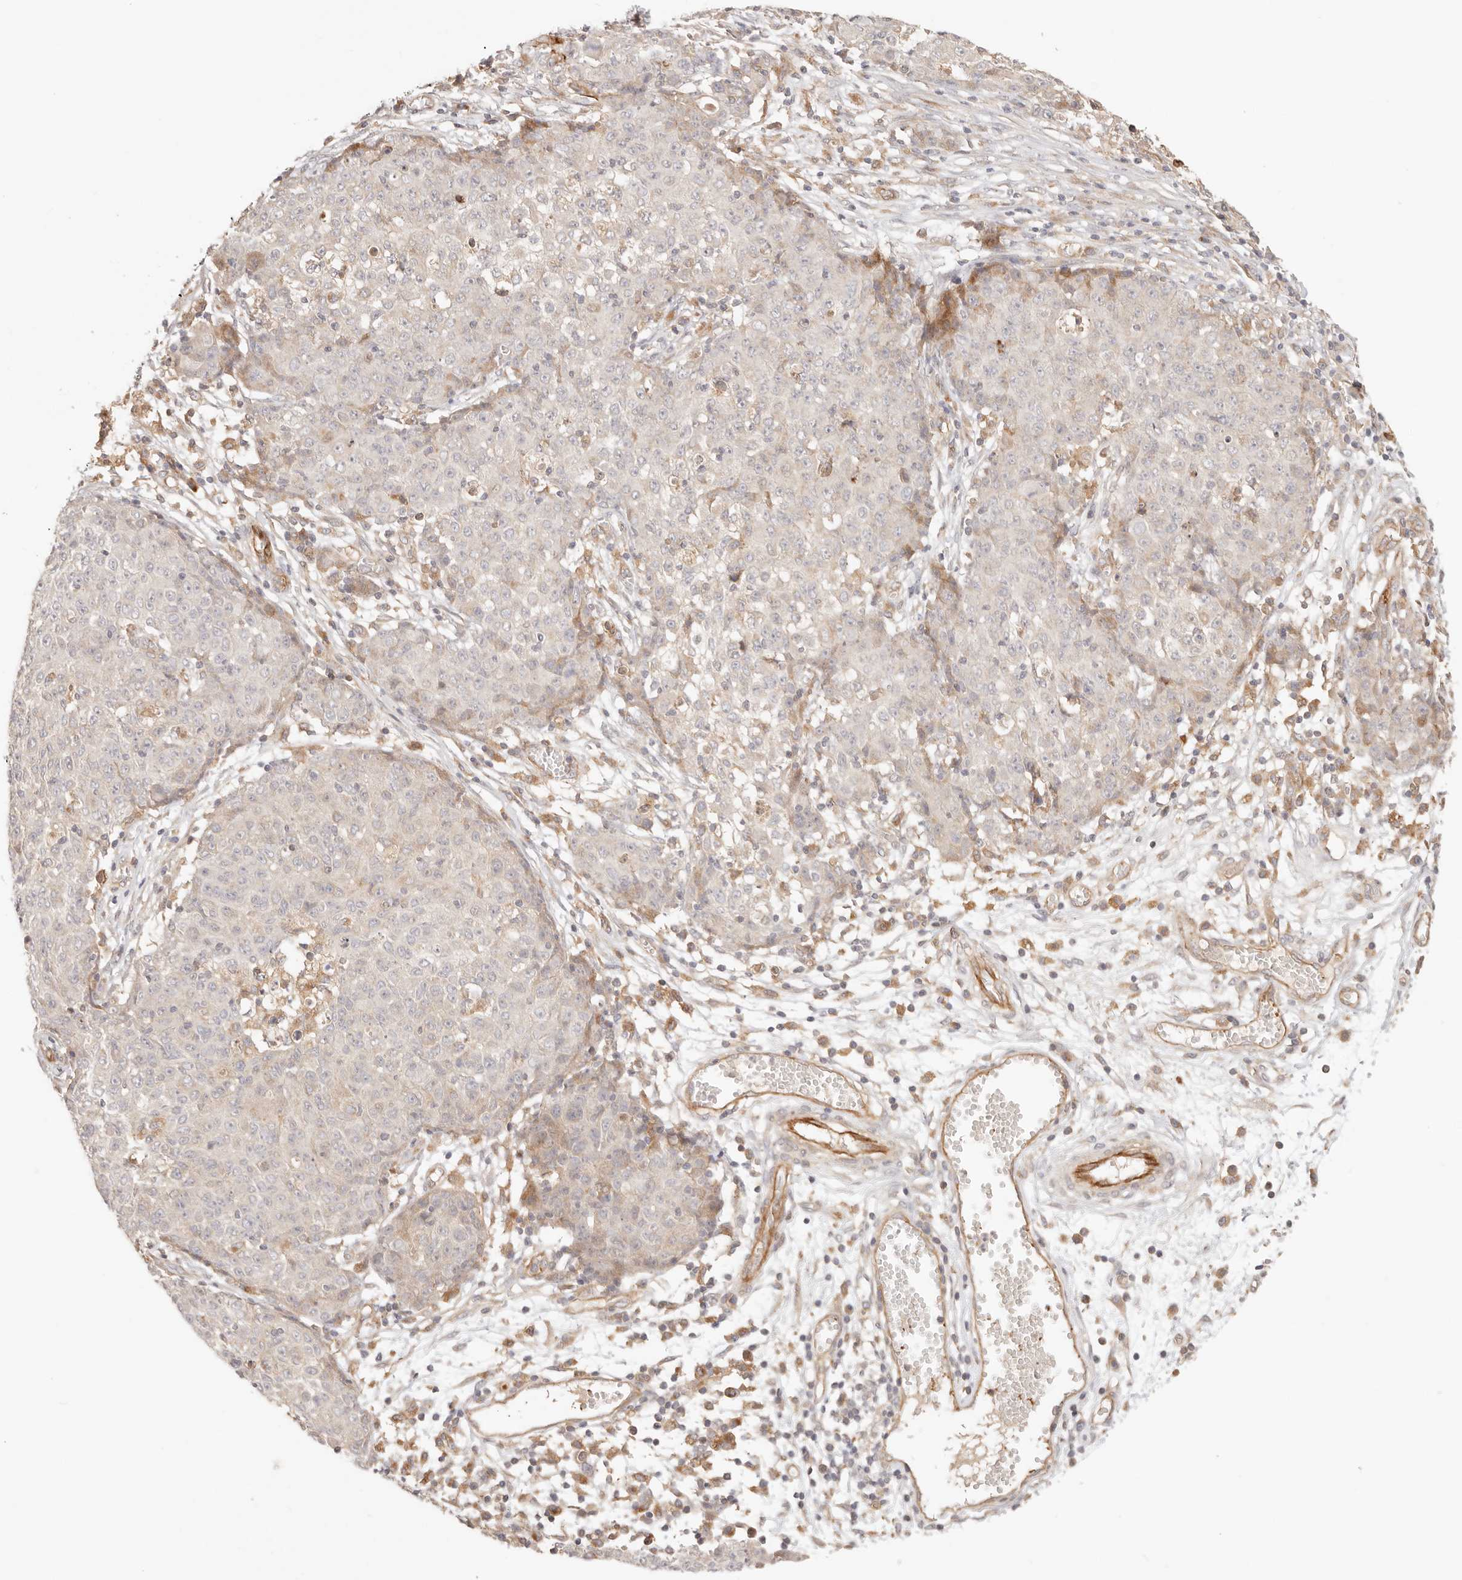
{"staining": {"intensity": "negative", "quantity": "none", "location": "none"}, "tissue": "ovarian cancer", "cell_type": "Tumor cells", "image_type": "cancer", "snomed": [{"axis": "morphology", "description": "Carcinoma, endometroid"}, {"axis": "topography", "description": "Ovary"}], "caption": "Human ovarian cancer stained for a protein using immunohistochemistry (IHC) exhibits no positivity in tumor cells.", "gene": "IL1R2", "patient": {"sex": "female", "age": 42}}